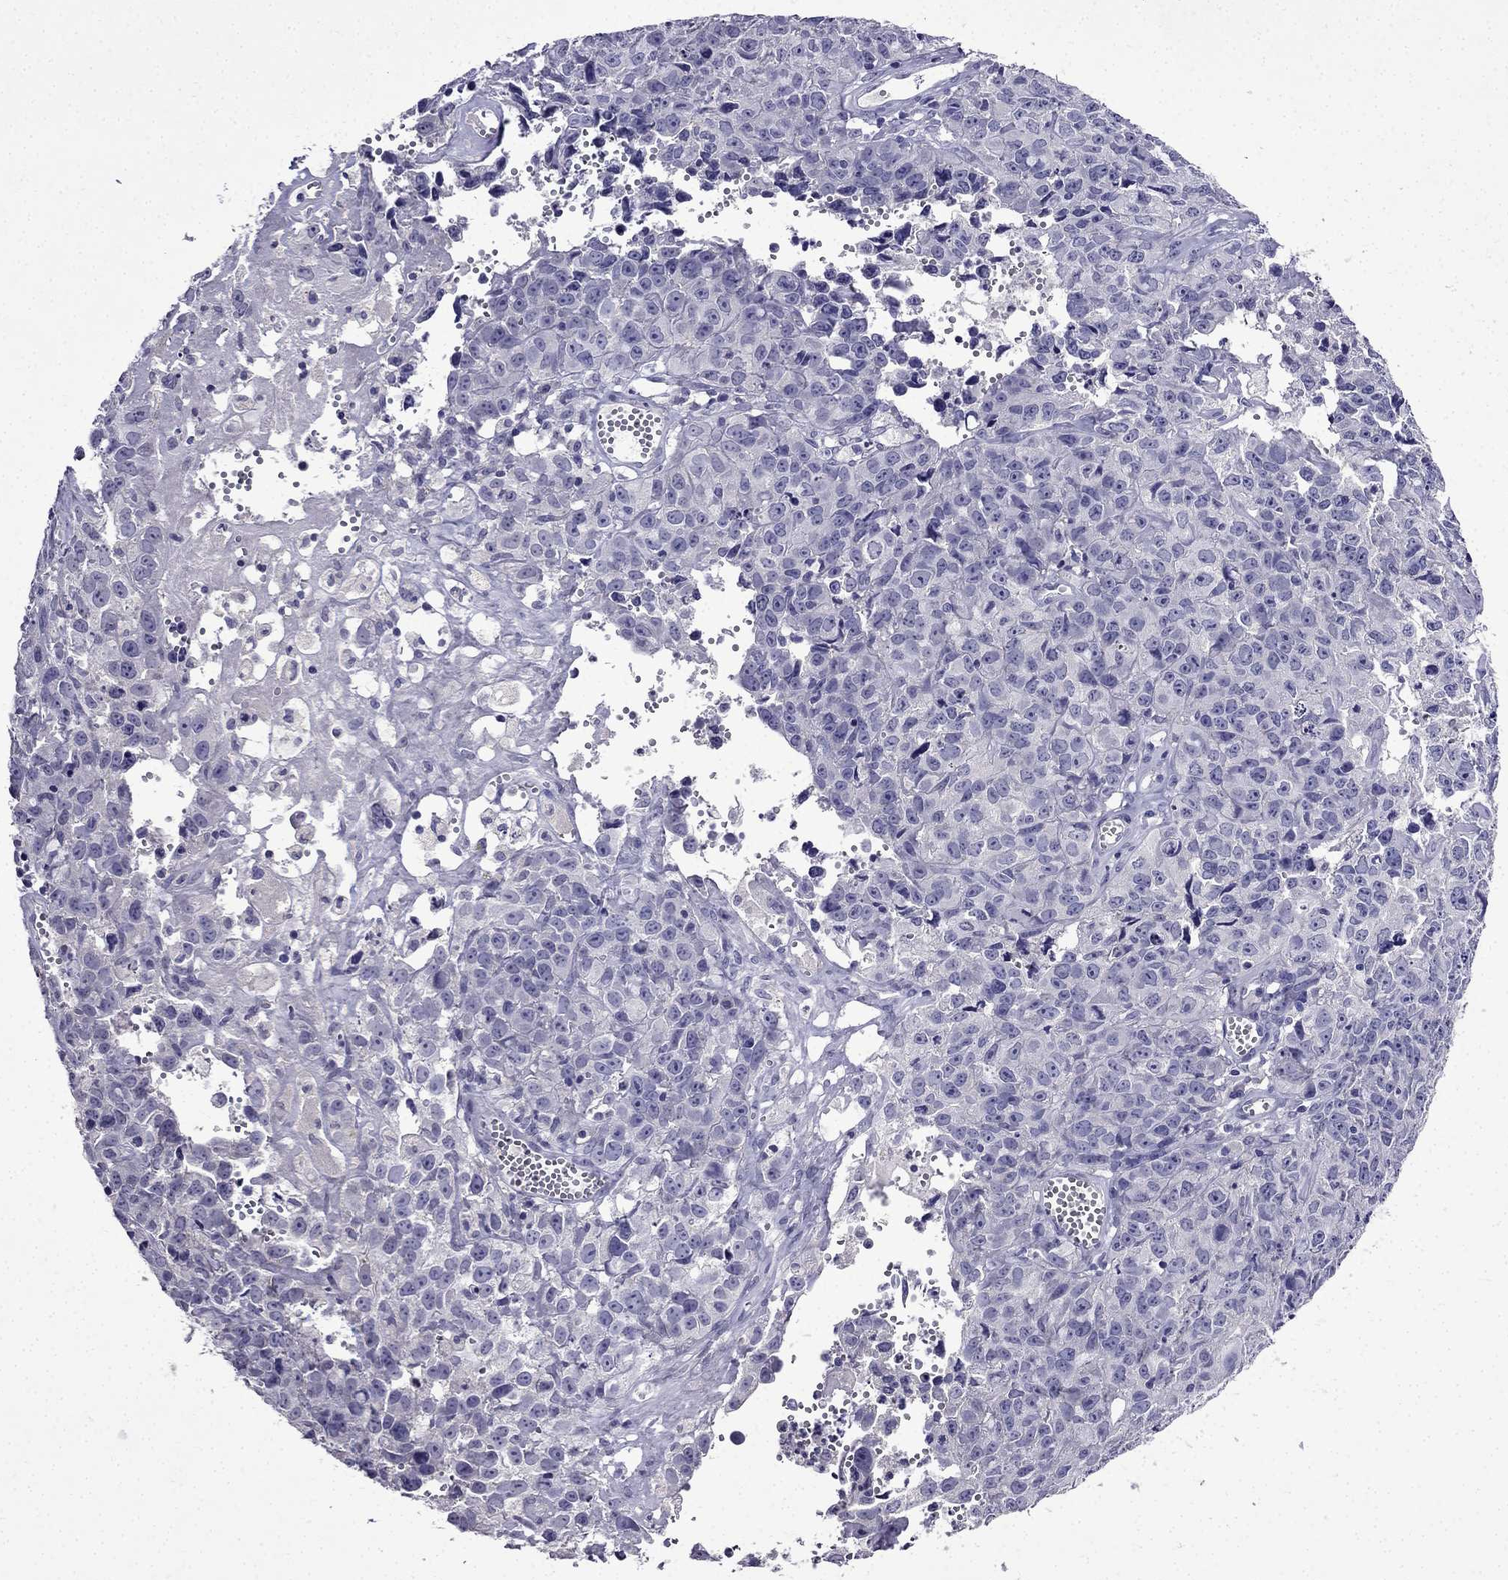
{"staining": {"intensity": "negative", "quantity": "none", "location": "none"}, "tissue": "cervical cancer", "cell_type": "Tumor cells", "image_type": "cancer", "snomed": [{"axis": "morphology", "description": "Squamous cell carcinoma, NOS"}, {"axis": "topography", "description": "Cervix"}], "caption": "This is an immunohistochemistry photomicrograph of cervical cancer (squamous cell carcinoma). There is no positivity in tumor cells.", "gene": "DNAH17", "patient": {"sex": "female", "age": 28}}